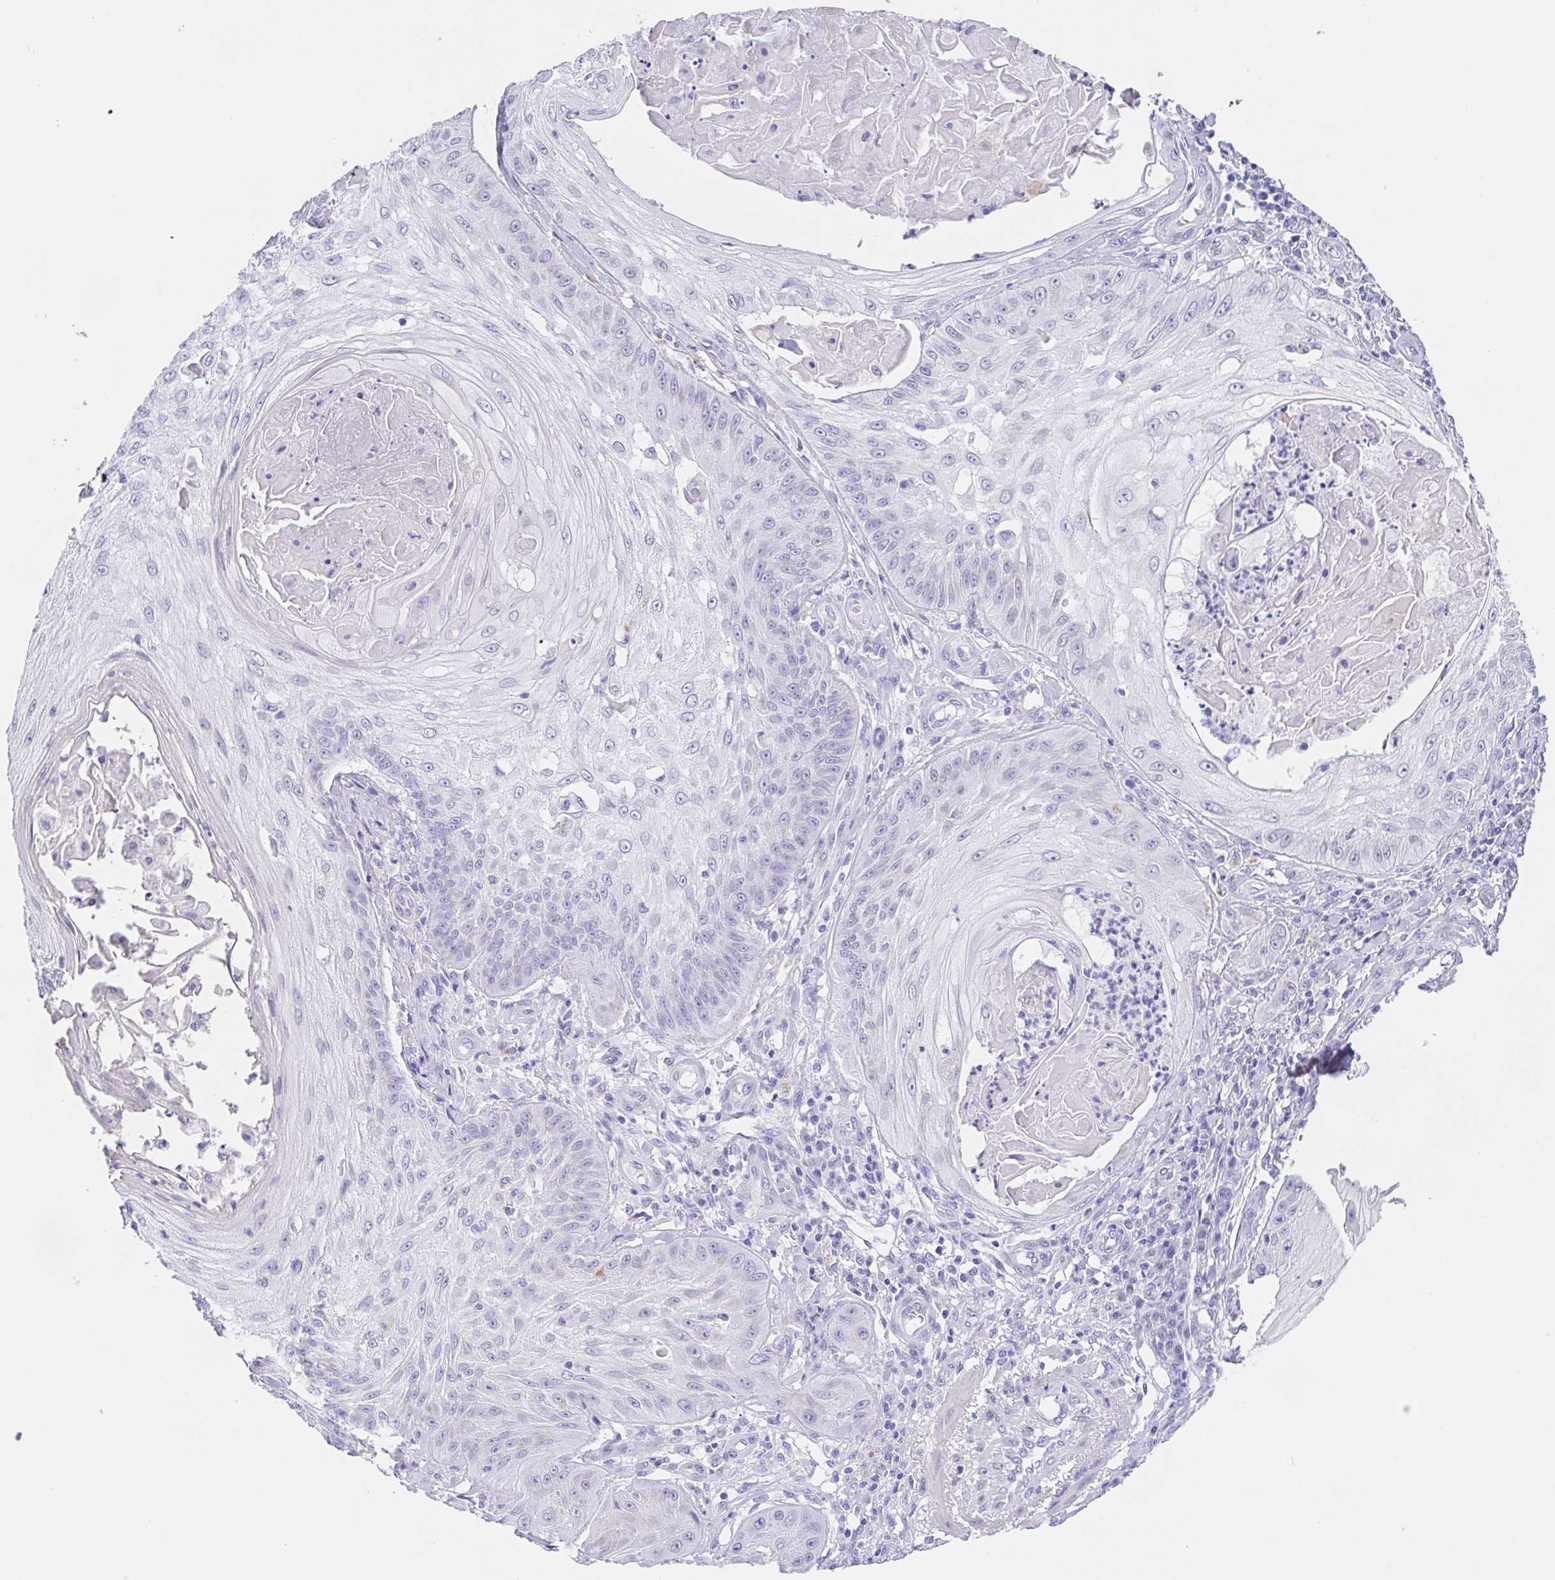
{"staining": {"intensity": "negative", "quantity": "none", "location": "none"}, "tissue": "skin cancer", "cell_type": "Tumor cells", "image_type": "cancer", "snomed": [{"axis": "morphology", "description": "Squamous cell carcinoma, NOS"}, {"axis": "topography", "description": "Skin"}], "caption": "An immunohistochemistry photomicrograph of skin cancer is shown. There is no staining in tumor cells of skin cancer. Nuclei are stained in blue.", "gene": "SCG3", "patient": {"sex": "male", "age": 70}}